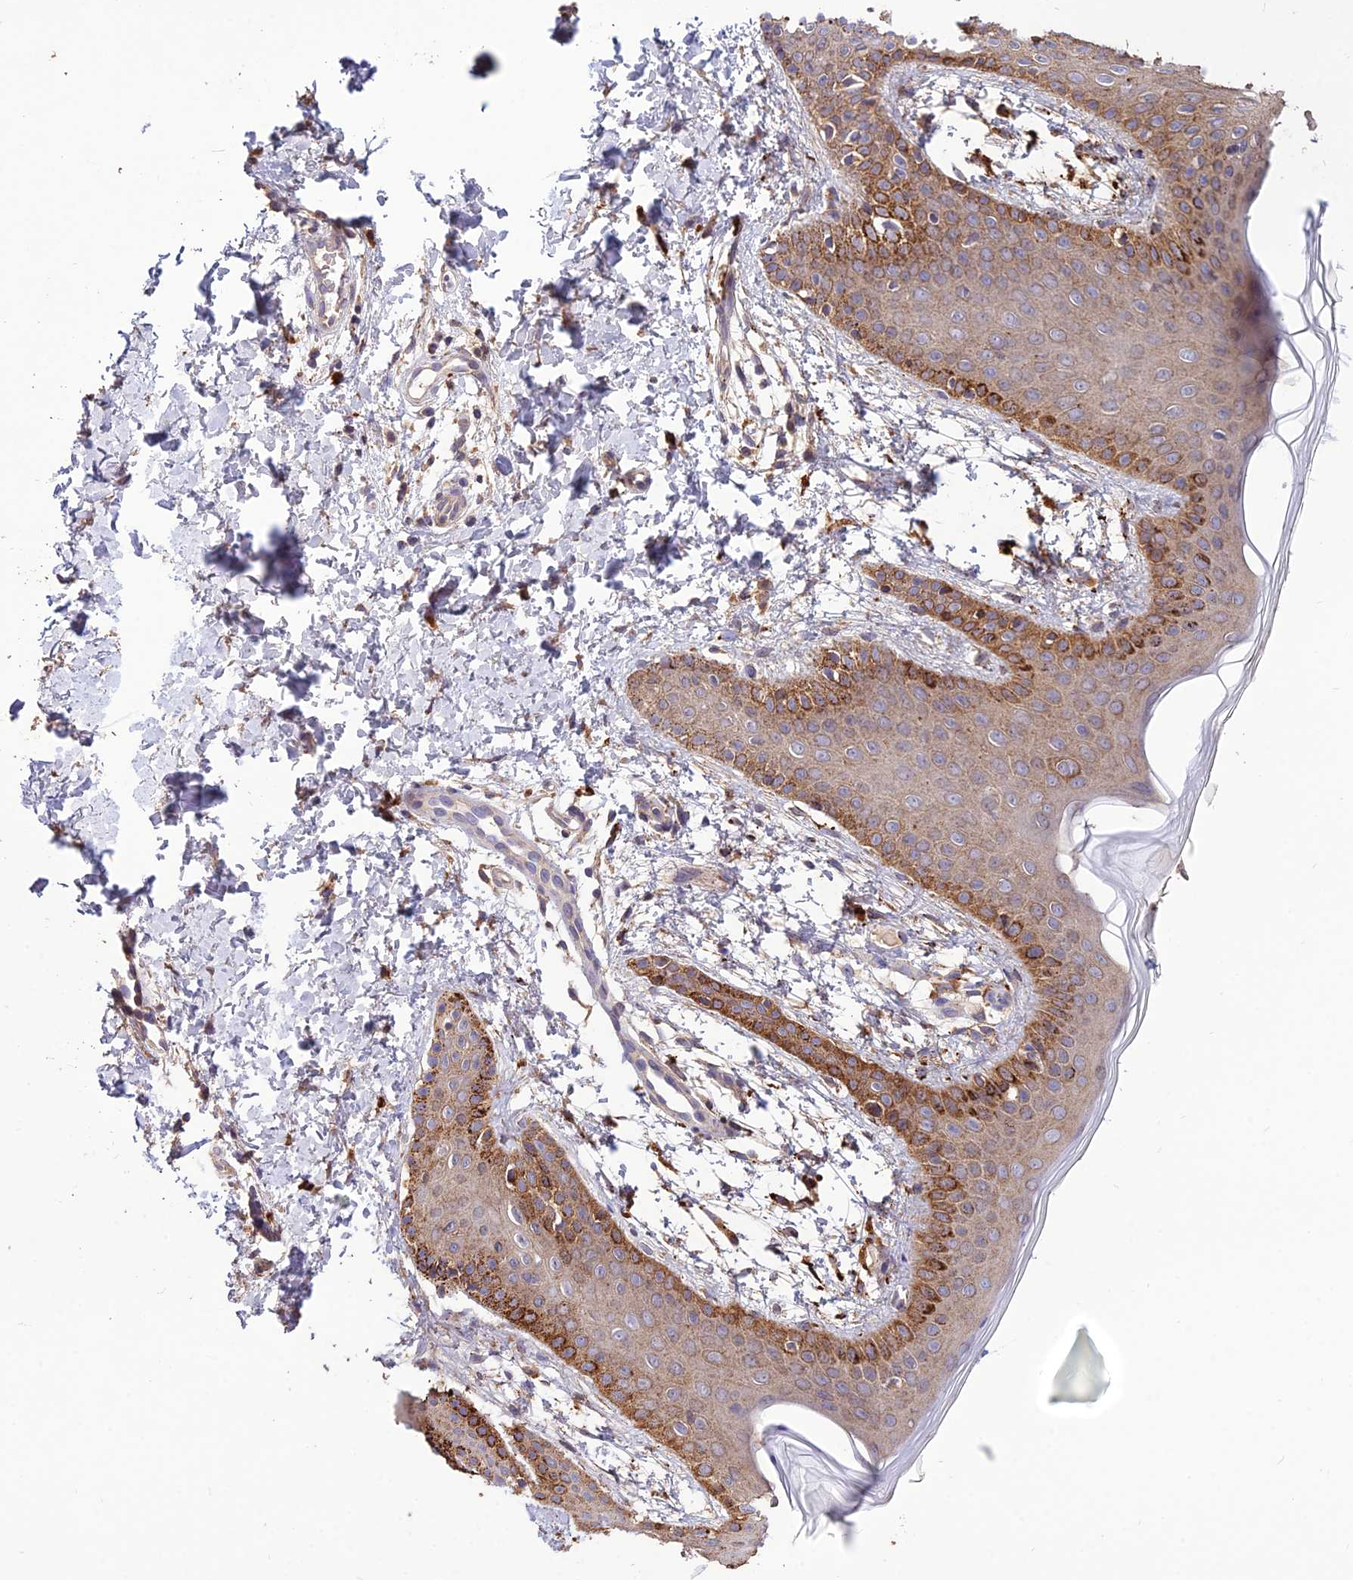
{"staining": {"intensity": "weak", "quantity": ">75%", "location": "cytoplasmic/membranous"}, "tissue": "skin", "cell_type": "Fibroblasts", "image_type": "normal", "snomed": [{"axis": "morphology", "description": "Normal tissue, NOS"}, {"axis": "topography", "description": "Skin"}], "caption": "Immunohistochemistry (DAB (3,3'-diaminobenzidine)) staining of unremarkable skin reveals weak cytoplasmic/membranous protein staining in about >75% of fibroblasts.", "gene": "SDHD", "patient": {"sex": "male", "age": 36}}